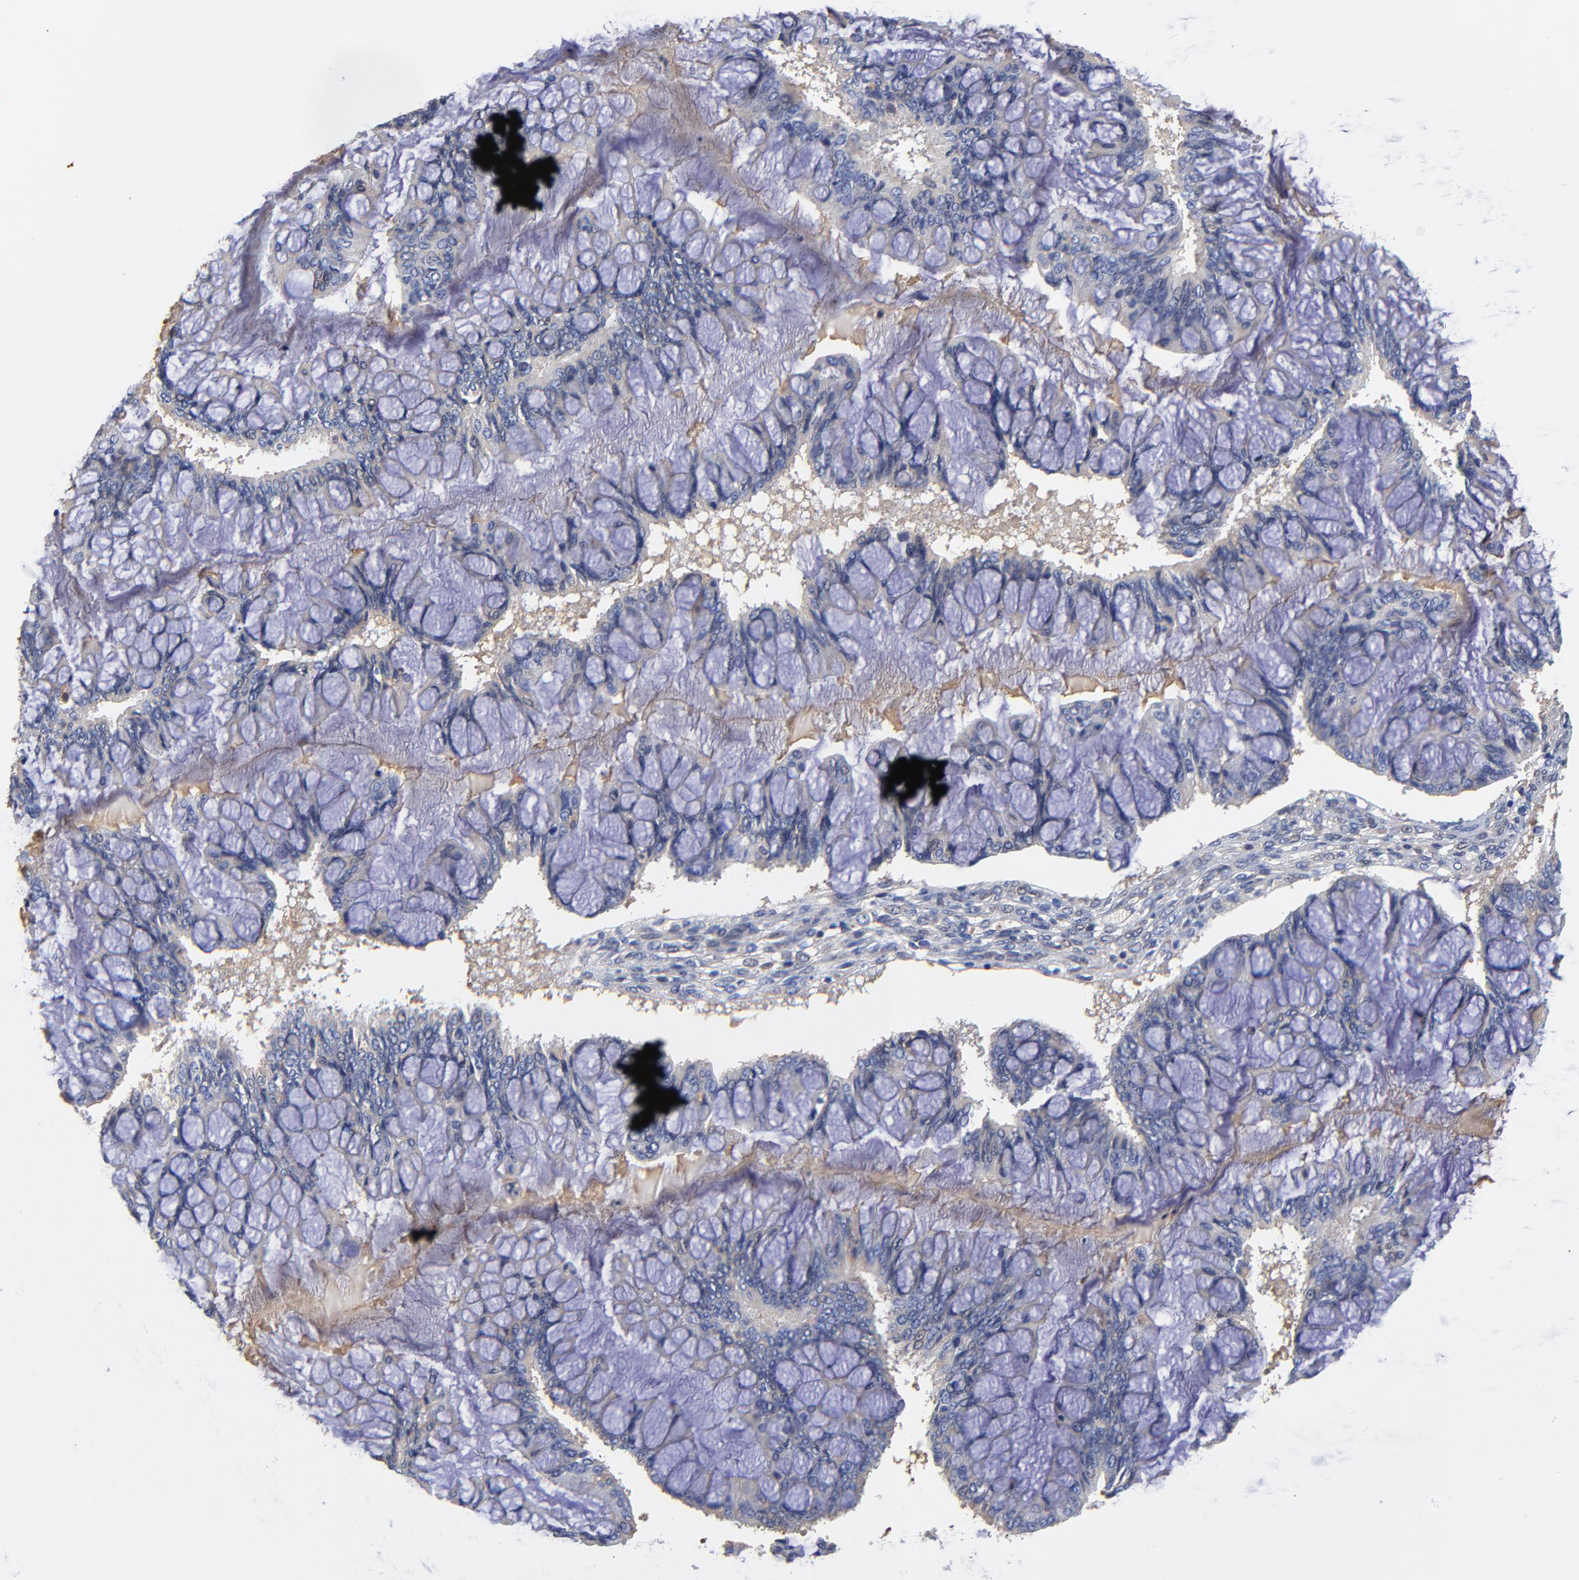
{"staining": {"intensity": "weak", "quantity": "25%-75%", "location": "cytoplasmic/membranous"}, "tissue": "ovarian cancer", "cell_type": "Tumor cells", "image_type": "cancer", "snomed": [{"axis": "morphology", "description": "Cystadenocarcinoma, mucinous, NOS"}, {"axis": "topography", "description": "Ovary"}], "caption": "Tumor cells demonstrate low levels of weak cytoplasmic/membranous positivity in about 25%-75% of cells in ovarian cancer (mucinous cystadenocarcinoma).", "gene": "IGLV3-10", "patient": {"sex": "female", "age": 73}}